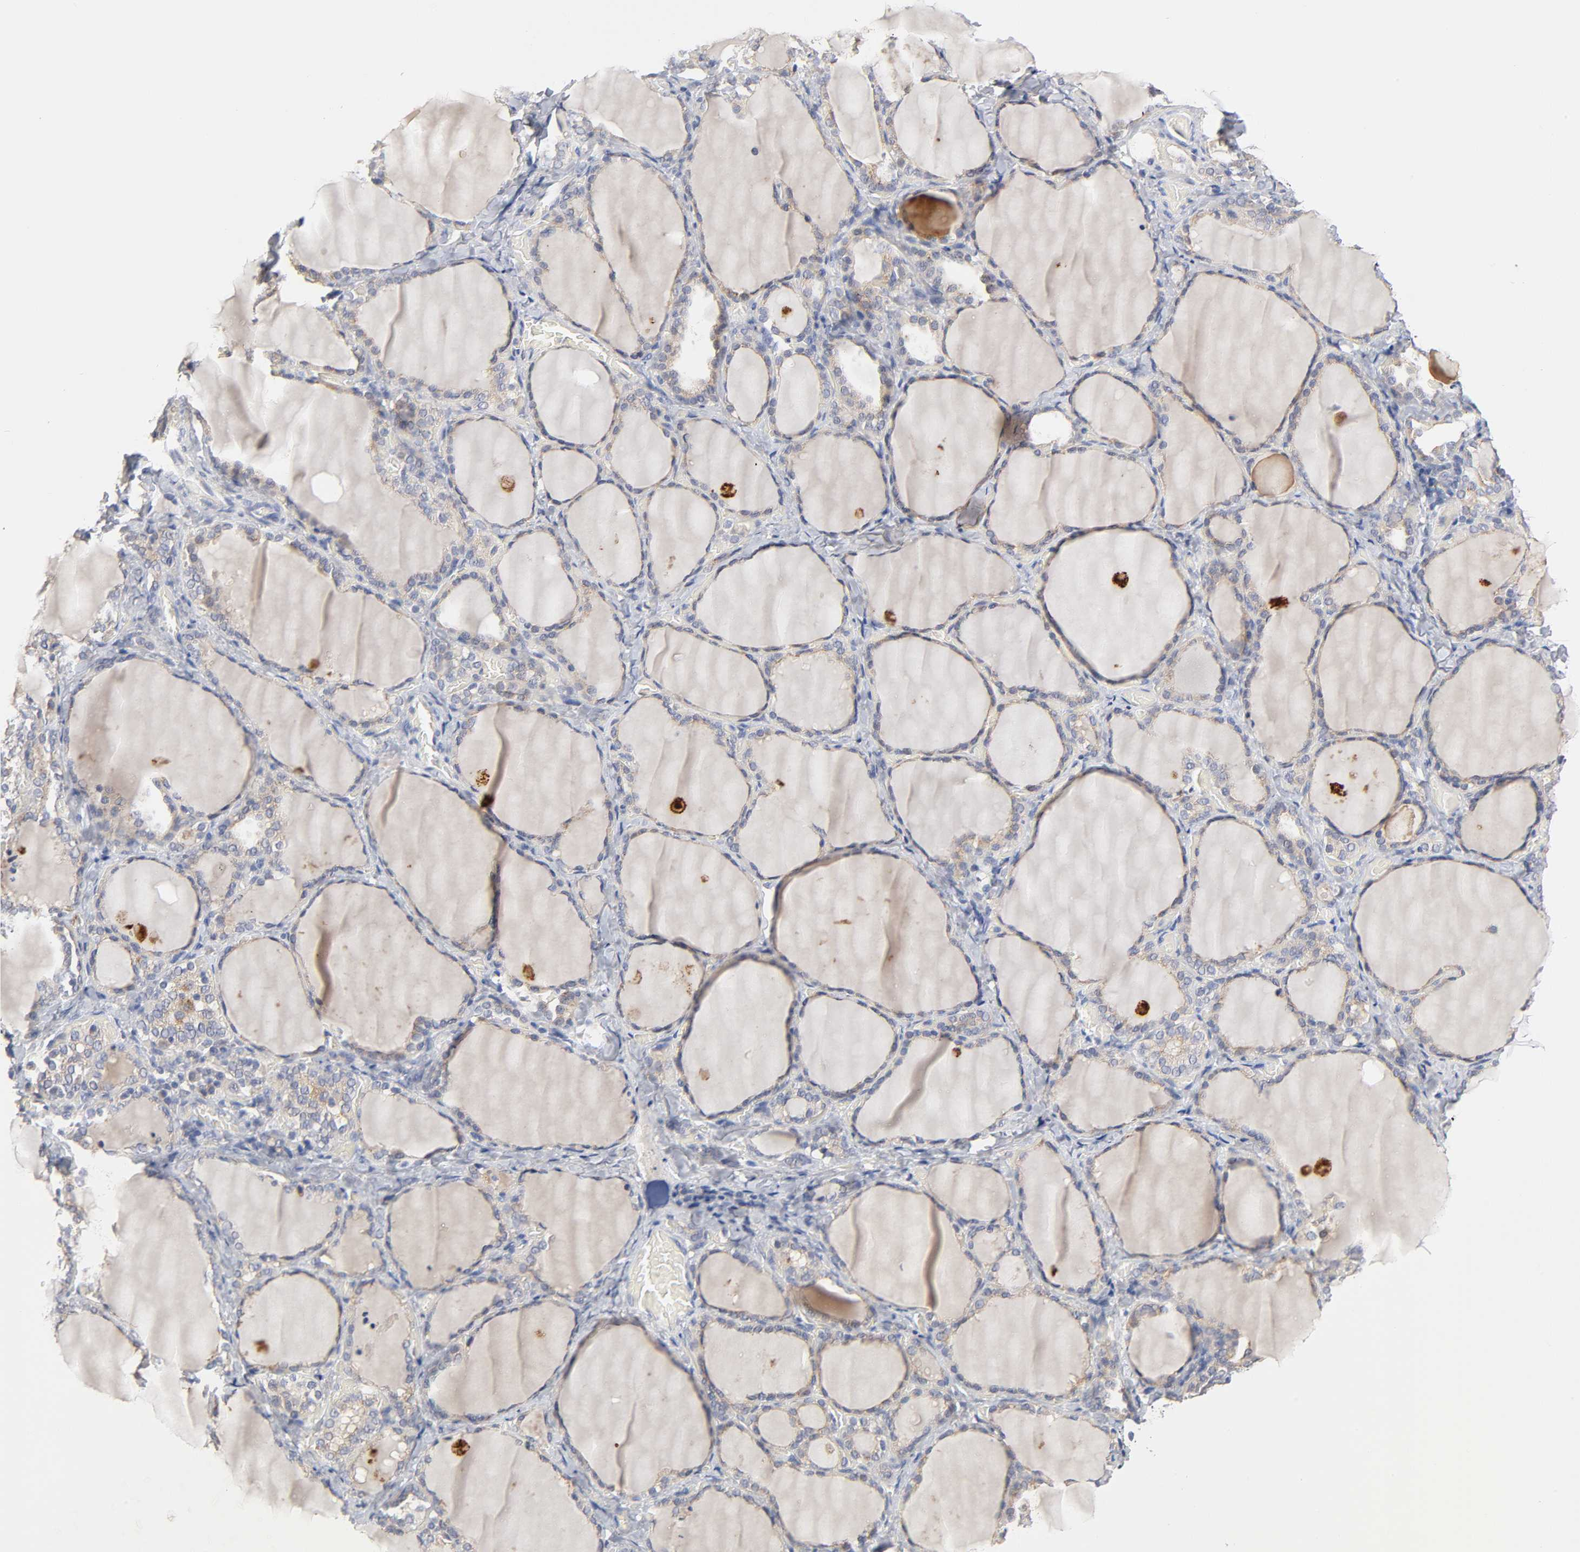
{"staining": {"intensity": "negative", "quantity": "none", "location": "none"}, "tissue": "thyroid gland", "cell_type": "Glandular cells", "image_type": "normal", "snomed": [{"axis": "morphology", "description": "Normal tissue, NOS"}, {"axis": "morphology", "description": "Papillary adenocarcinoma, NOS"}, {"axis": "topography", "description": "Thyroid gland"}], "caption": "Protein analysis of unremarkable thyroid gland reveals no significant positivity in glandular cells.", "gene": "C17orf75", "patient": {"sex": "female", "age": 30}}